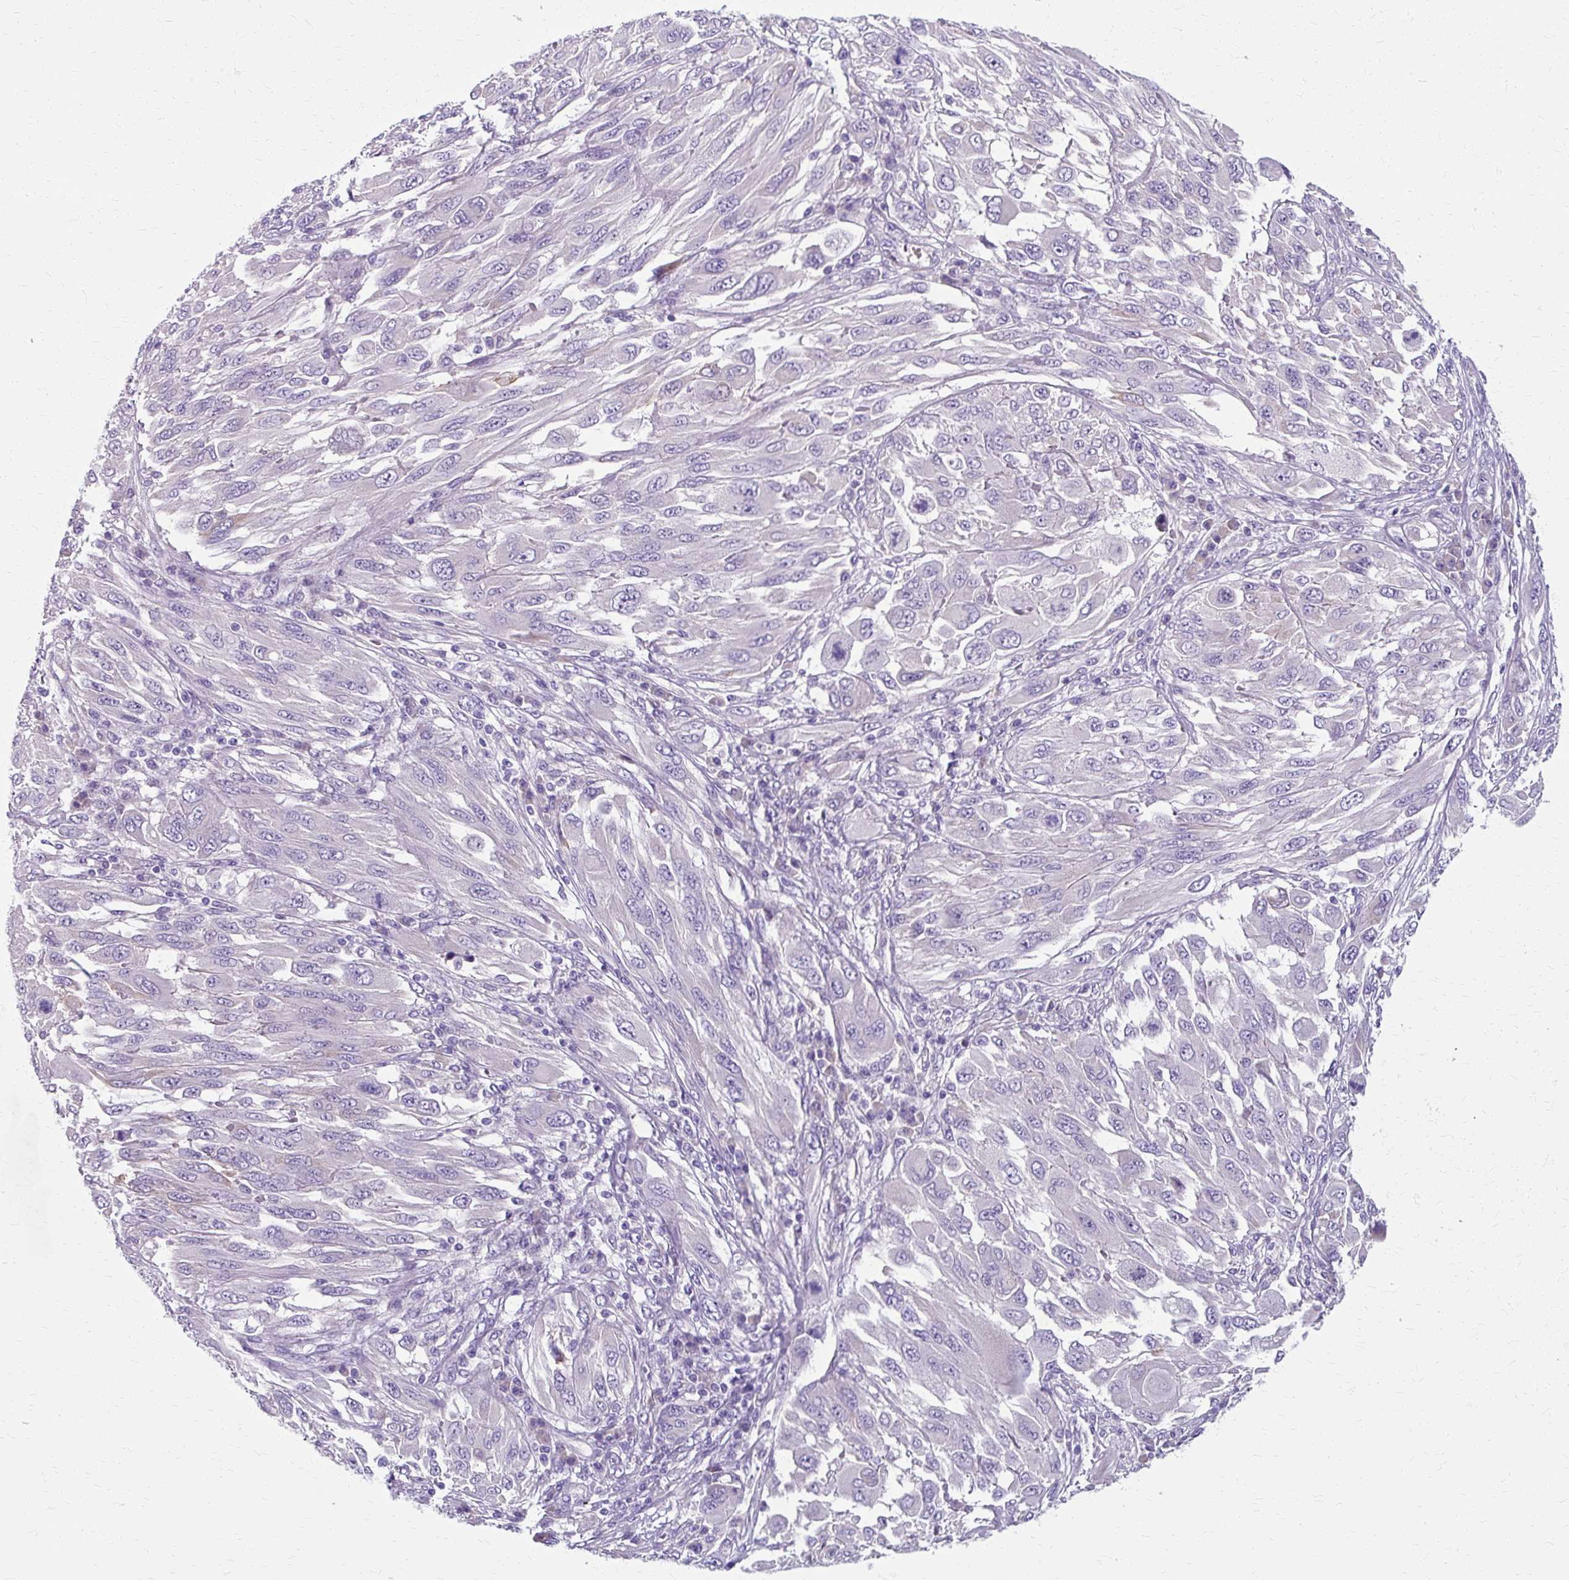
{"staining": {"intensity": "negative", "quantity": "none", "location": "none"}, "tissue": "melanoma", "cell_type": "Tumor cells", "image_type": "cancer", "snomed": [{"axis": "morphology", "description": "Malignant melanoma, NOS"}, {"axis": "topography", "description": "Skin"}], "caption": "Melanoma was stained to show a protein in brown. There is no significant expression in tumor cells.", "gene": "ZNF555", "patient": {"sex": "female", "age": 91}}